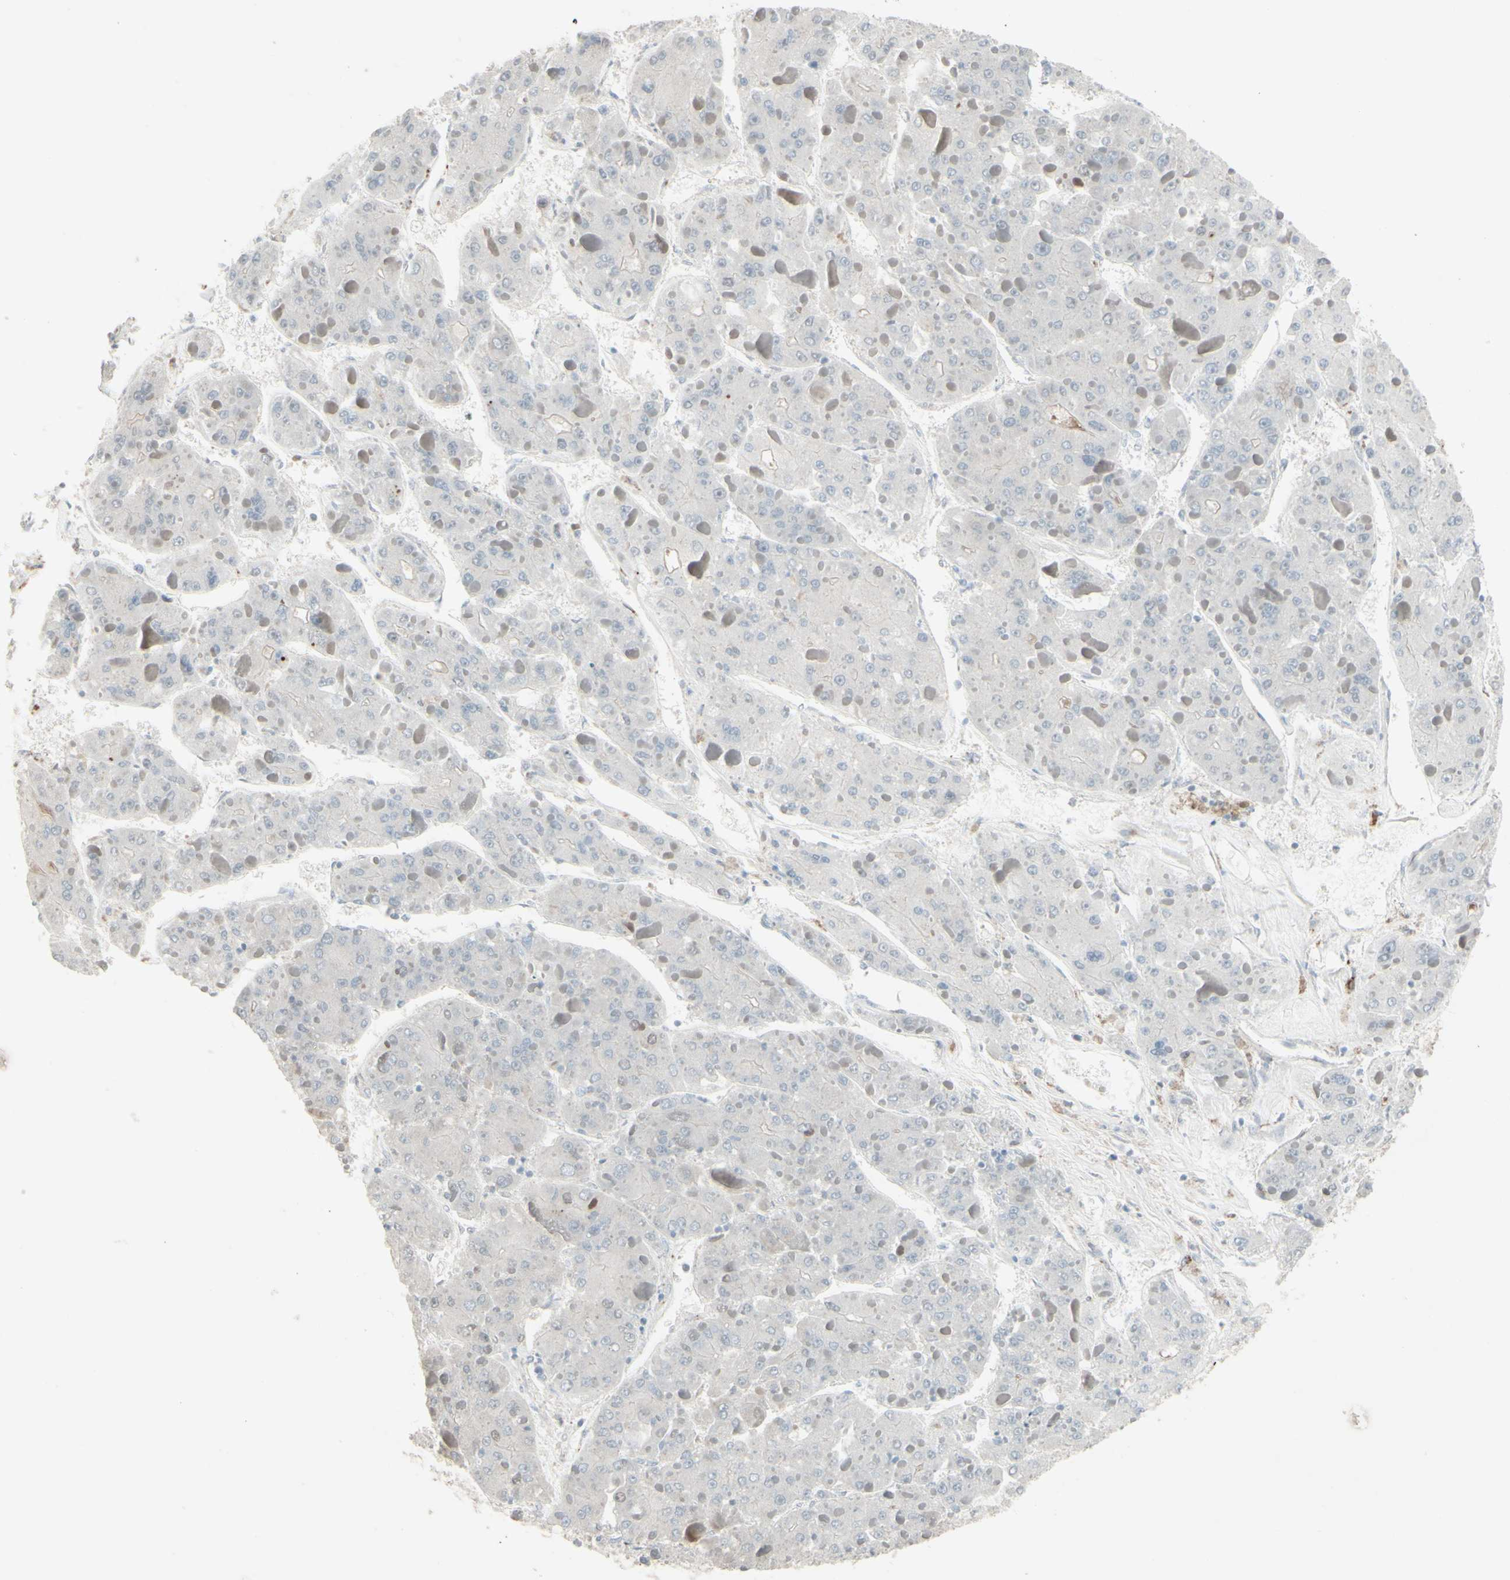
{"staining": {"intensity": "negative", "quantity": "none", "location": "none"}, "tissue": "liver cancer", "cell_type": "Tumor cells", "image_type": "cancer", "snomed": [{"axis": "morphology", "description": "Carcinoma, Hepatocellular, NOS"}, {"axis": "topography", "description": "Liver"}], "caption": "This is an immunohistochemistry image of human hepatocellular carcinoma (liver). There is no staining in tumor cells.", "gene": "GMNN", "patient": {"sex": "female", "age": 73}}